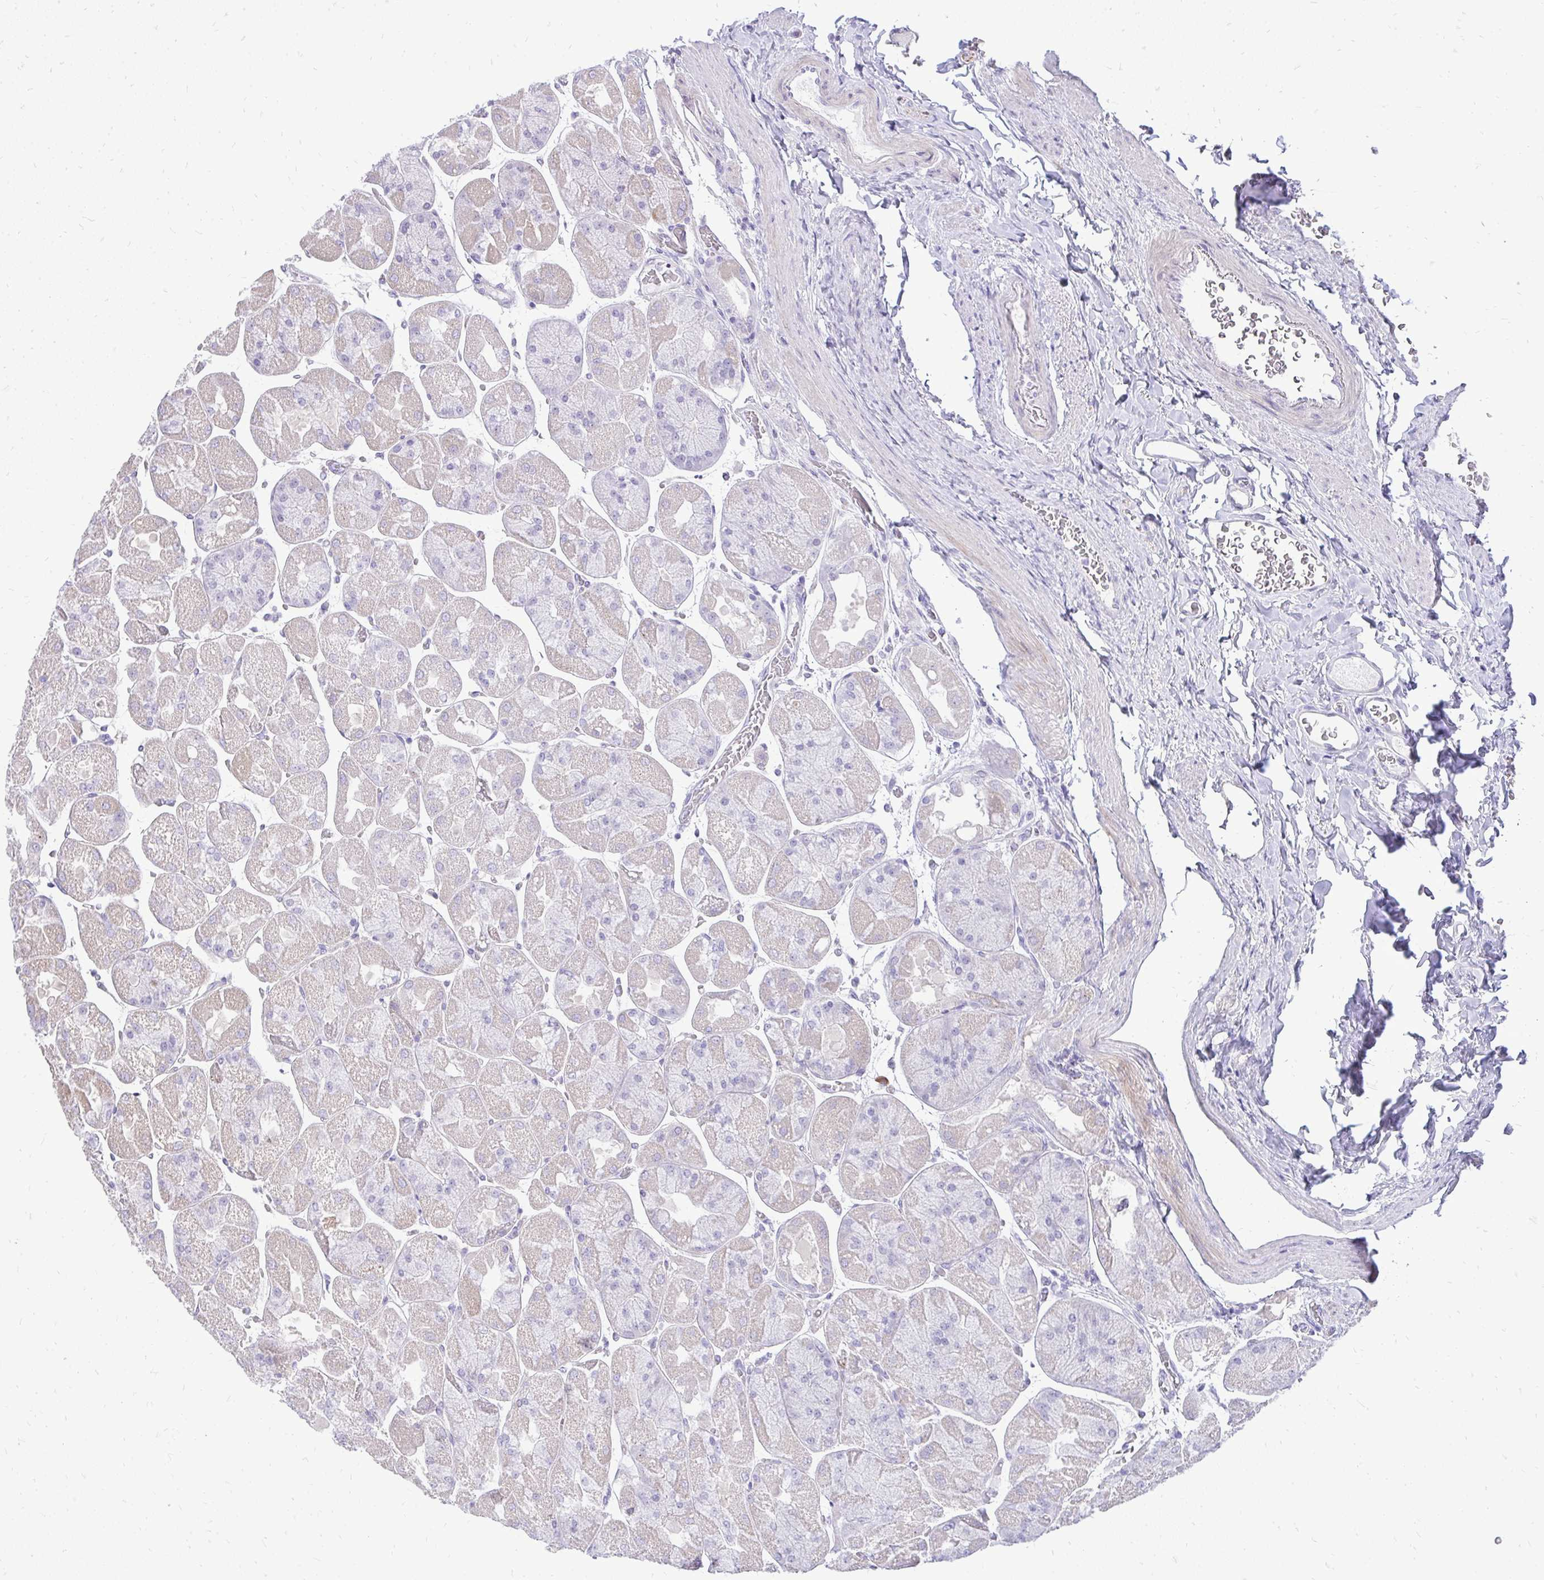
{"staining": {"intensity": "moderate", "quantity": "<25%", "location": "cytoplasmic/membranous"}, "tissue": "stomach", "cell_type": "Glandular cells", "image_type": "normal", "snomed": [{"axis": "morphology", "description": "Normal tissue, NOS"}, {"axis": "topography", "description": "Stomach"}], "caption": "Brown immunohistochemical staining in benign human stomach displays moderate cytoplasmic/membranous positivity in about <25% of glandular cells.", "gene": "OR8D1", "patient": {"sex": "female", "age": 61}}